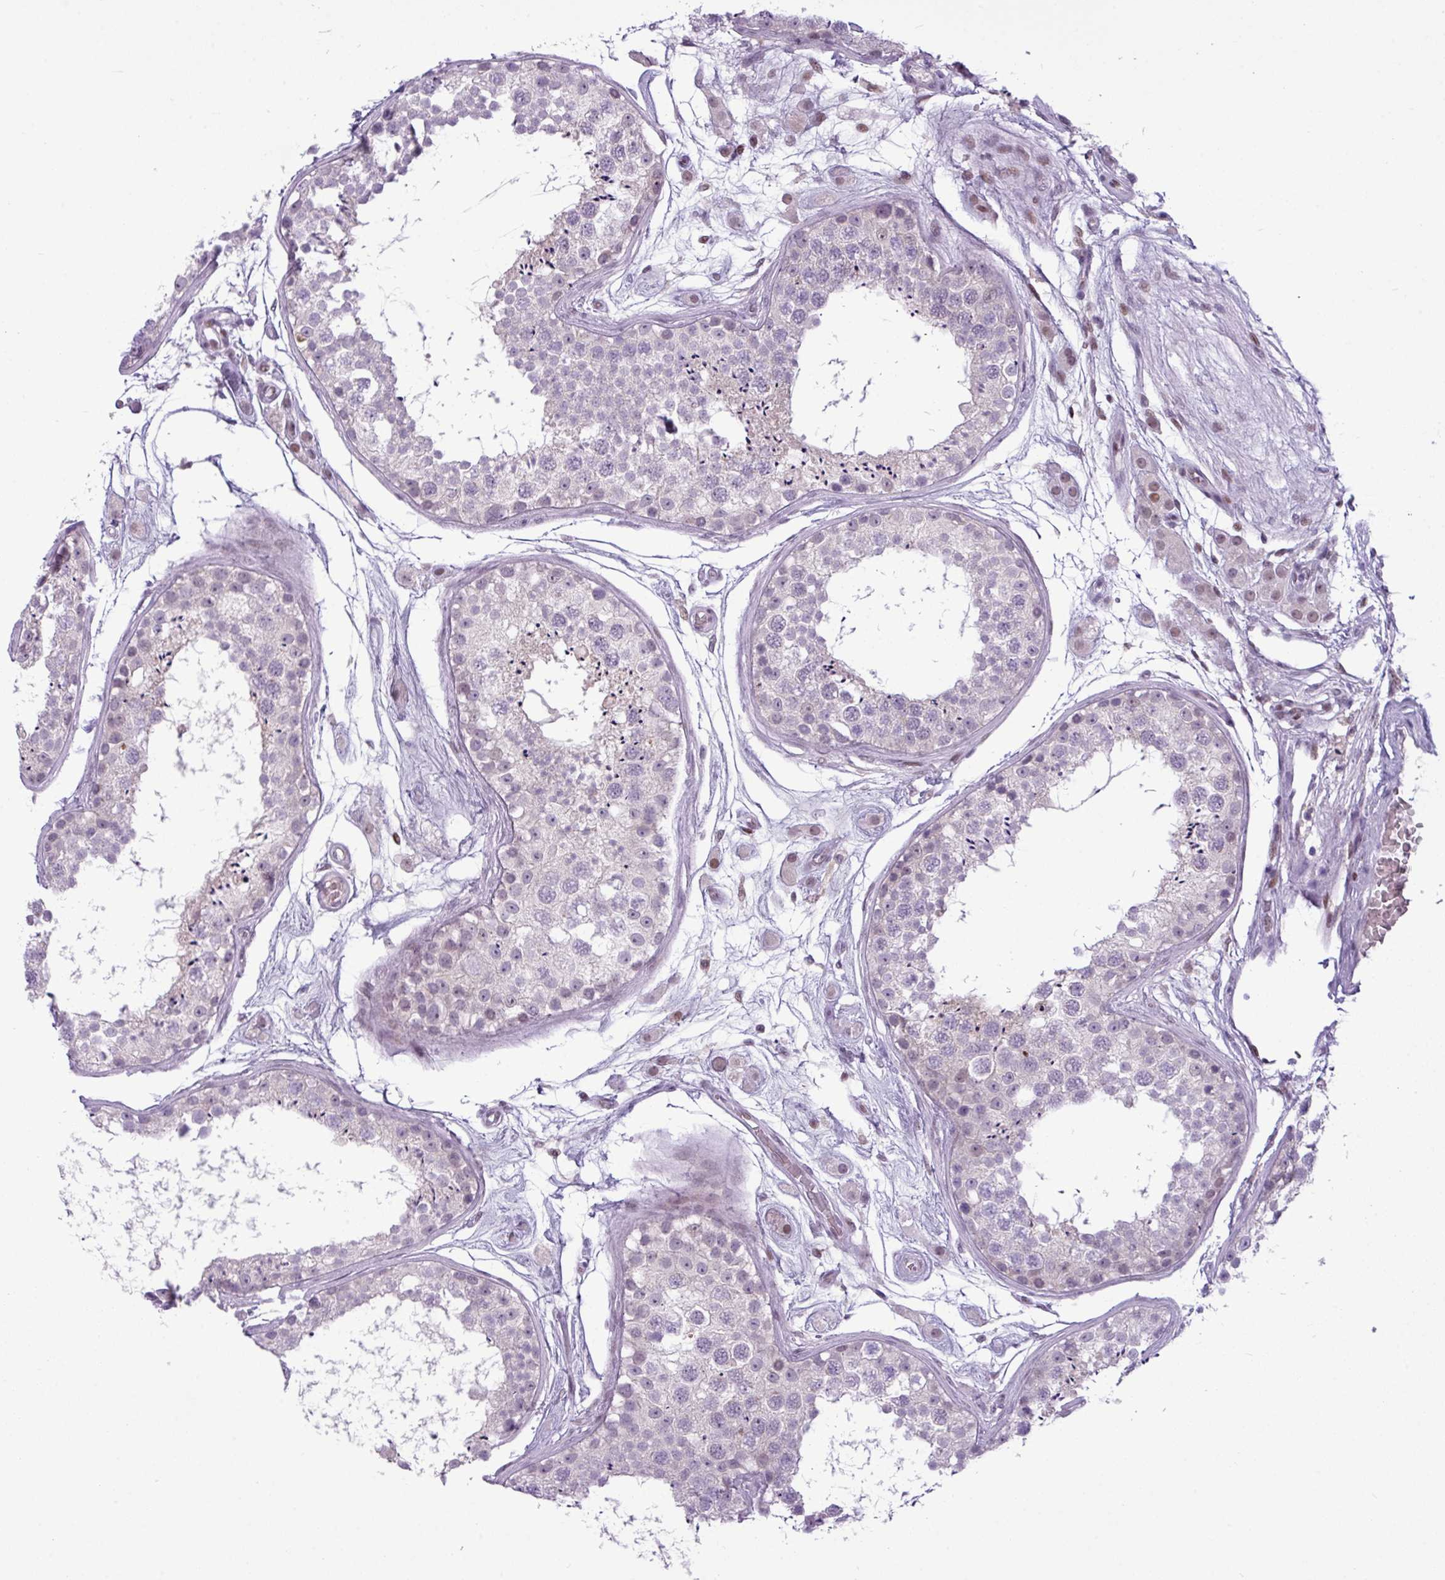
{"staining": {"intensity": "negative", "quantity": "none", "location": "none"}, "tissue": "testis", "cell_type": "Cells in seminiferous ducts", "image_type": "normal", "snomed": [{"axis": "morphology", "description": "Normal tissue, NOS"}, {"axis": "topography", "description": "Testis"}], "caption": "Human testis stained for a protein using immunohistochemistry exhibits no staining in cells in seminiferous ducts.", "gene": "SLC66A2", "patient": {"sex": "male", "age": 25}}